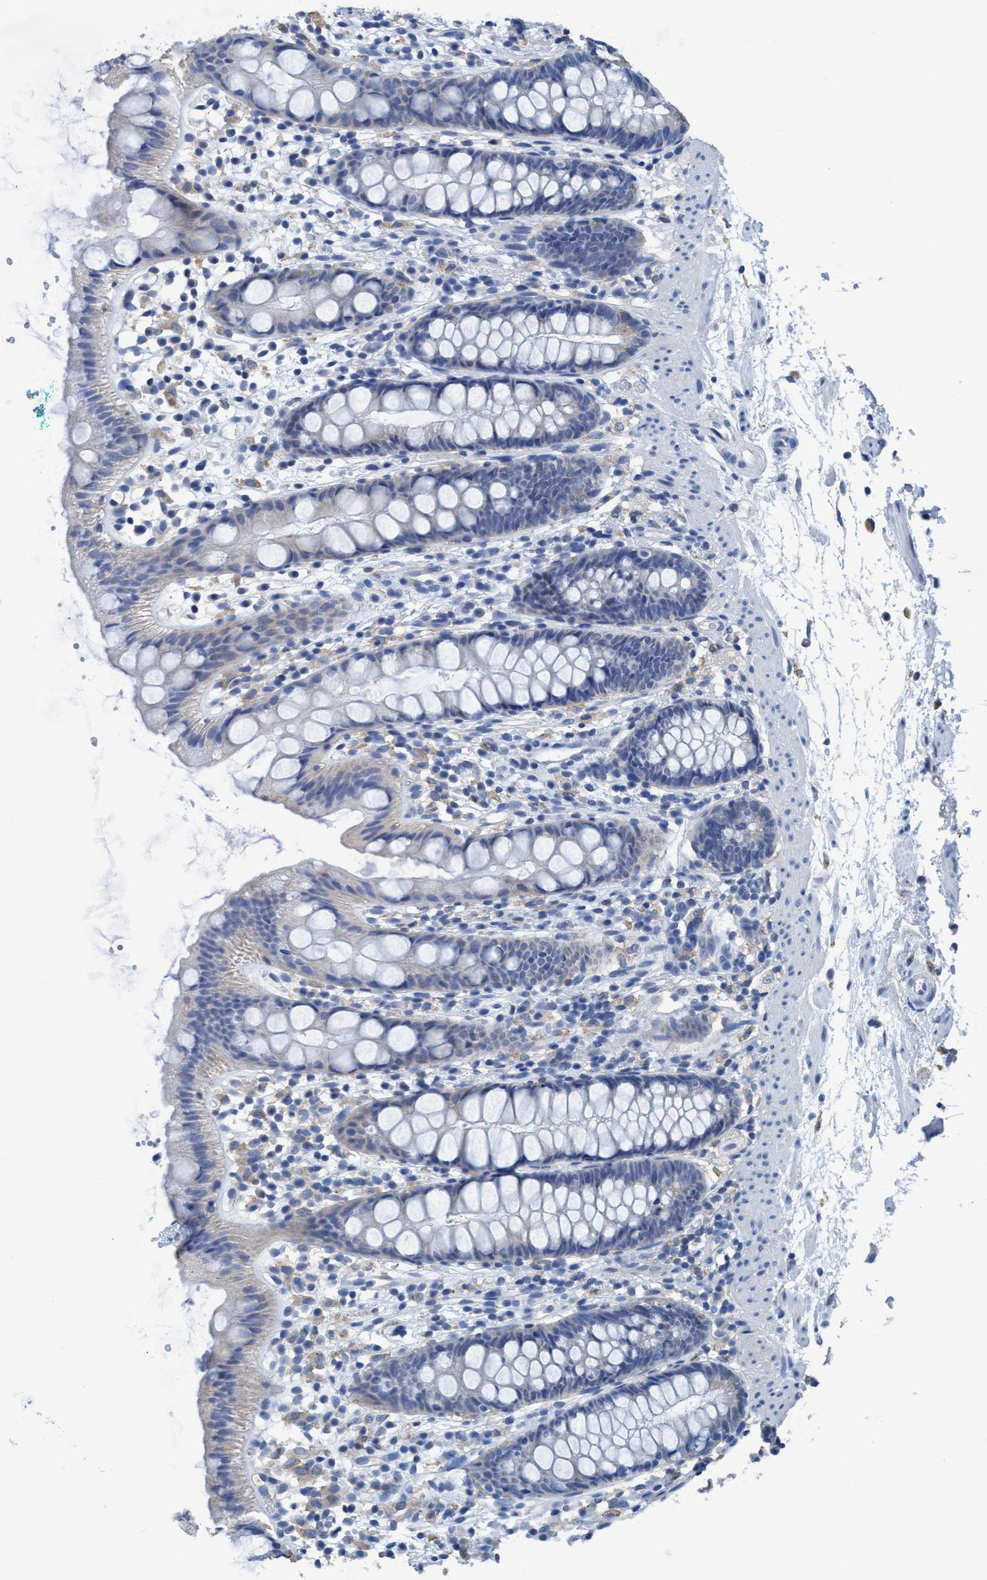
{"staining": {"intensity": "negative", "quantity": "none", "location": "none"}, "tissue": "rectum", "cell_type": "Glandular cells", "image_type": "normal", "snomed": [{"axis": "morphology", "description": "Normal tissue, NOS"}, {"axis": "topography", "description": "Rectum"}], "caption": "DAB (3,3'-diaminobenzidine) immunohistochemical staining of unremarkable rectum reveals no significant expression in glandular cells. (Stains: DAB (3,3'-diaminobenzidine) immunohistochemistry with hematoxylin counter stain, Microscopy: brightfield microscopy at high magnification).", "gene": "DNAI1", "patient": {"sex": "female", "age": 65}}